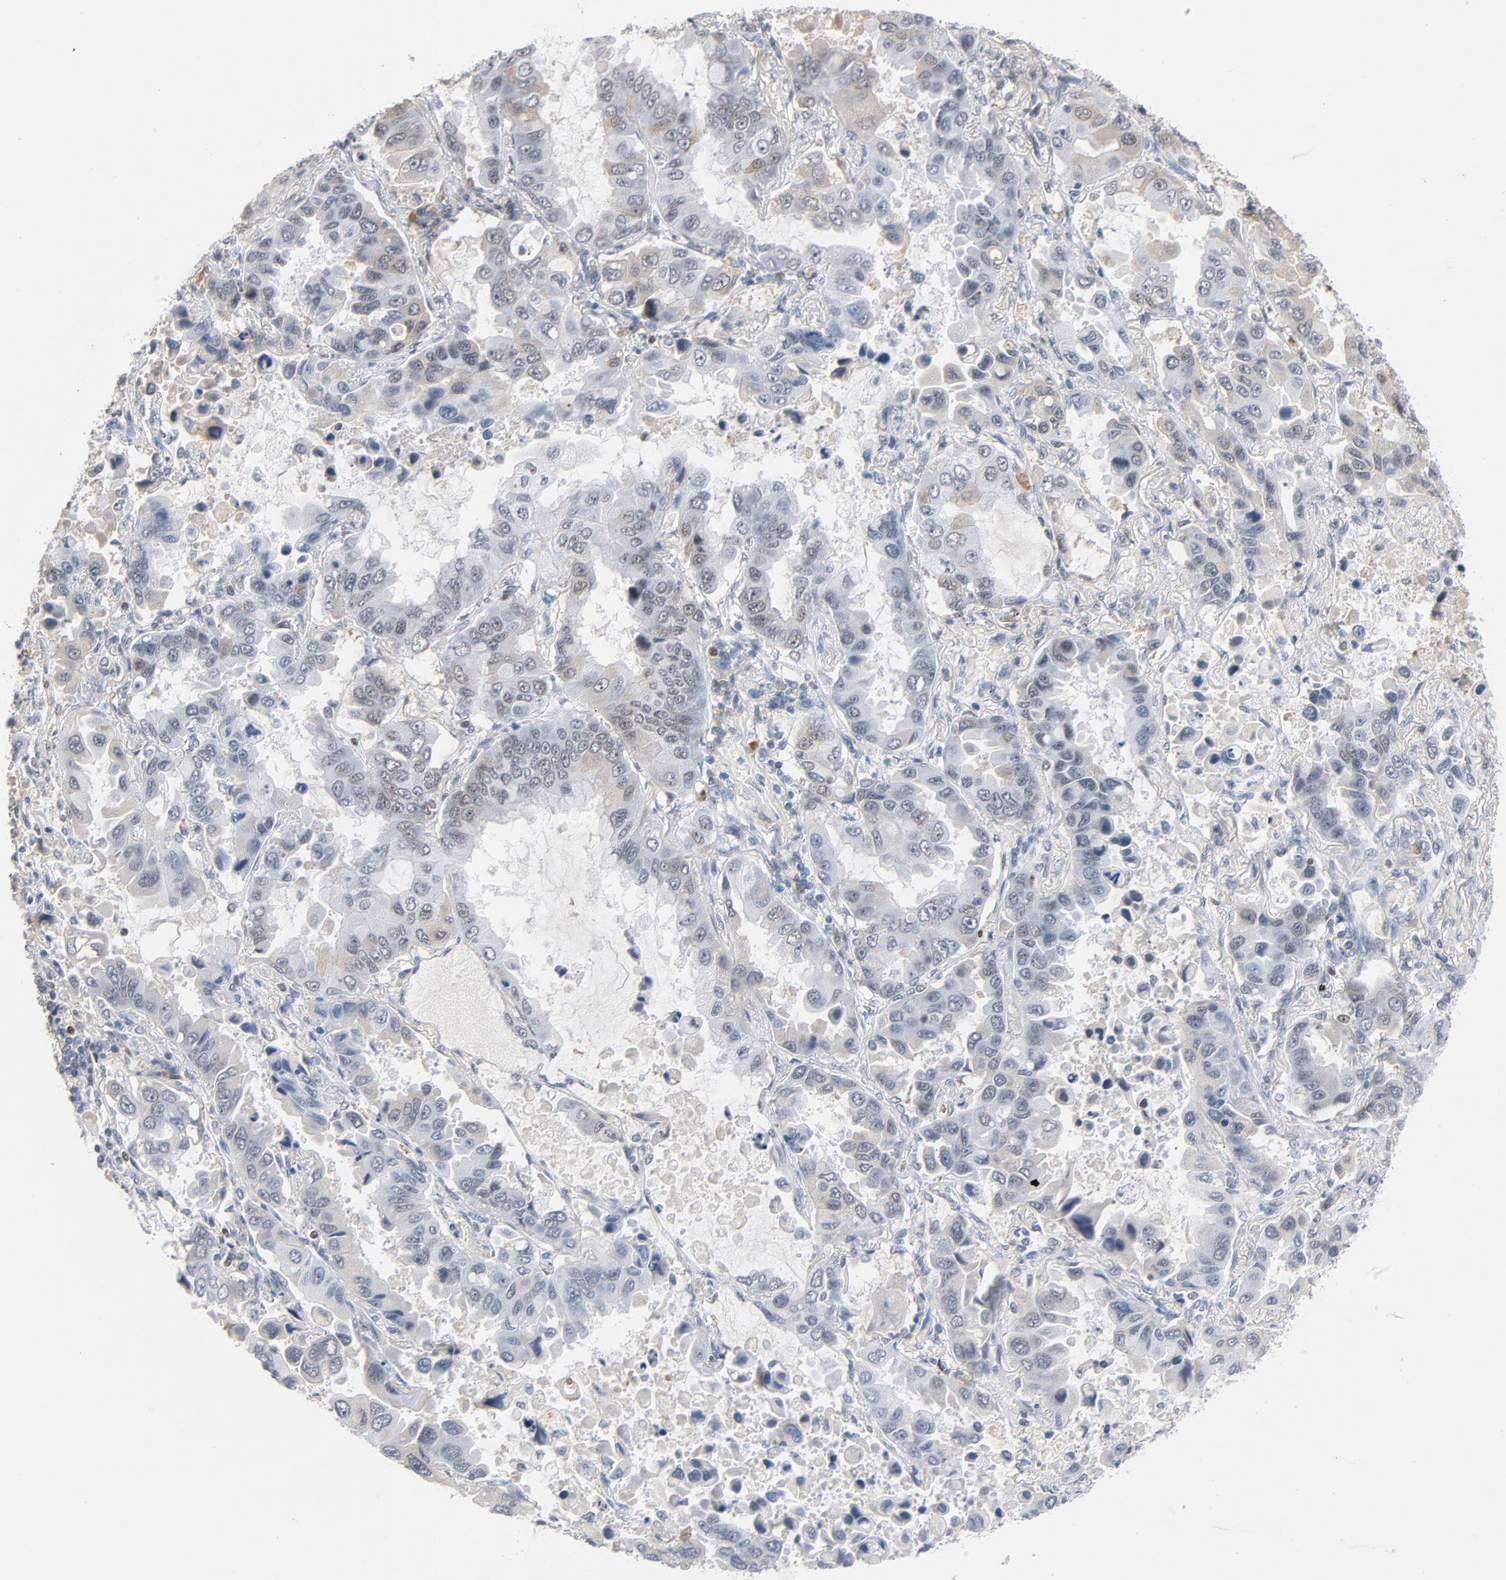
{"staining": {"intensity": "negative", "quantity": "none", "location": "none"}, "tissue": "lung cancer", "cell_type": "Tumor cells", "image_type": "cancer", "snomed": [{"axis": "morphology", "description": "Adenocarcinoma, NOS"}, {"axis": "topography", "description": "Lung"}], "caption": "This is an immunohistochemistry photomicrograph of lung adenocarcinoma. There is no expression in tumor cells.", "gene": "FOXP1", "patient": {"sex": "male", "age": 64}}